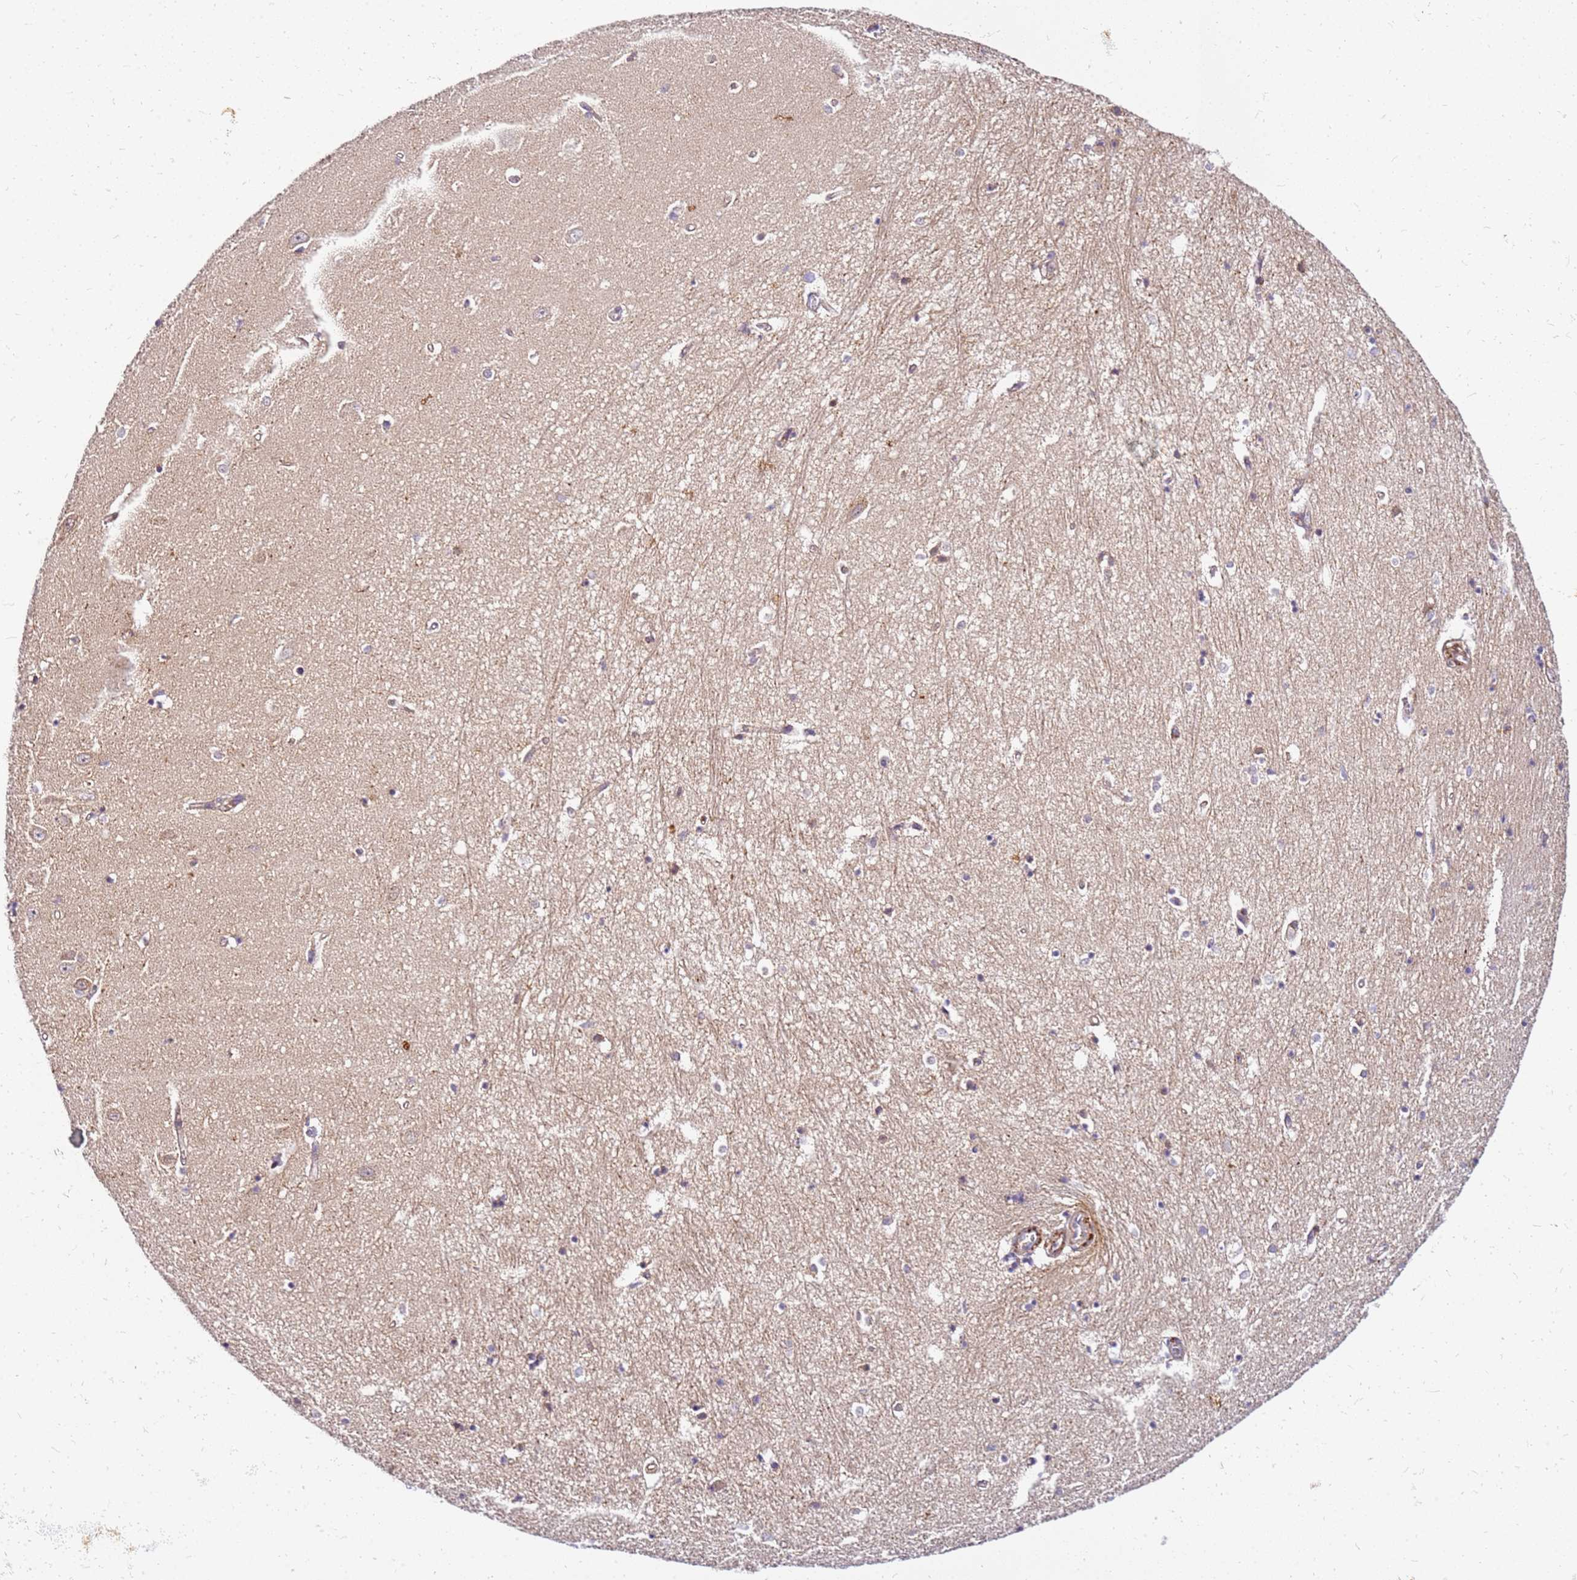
{"staining": {"intensity": "negative", "quantity": "none", "location": "none"}, "tissue": "hippocampus", "cell_type": "Glial cells", "image_type": "normal", "snomed": [{"axis": "morphology", "description": "Normal tissue, NOS"}, {"axis": "topography", "description": "Hippocampus"}], "caption": "Hippocampus stained for a protein using immunohistochemistry demonstrates no expression glial cells.", "gene": "PIH1D1", "patient": {"sex": "female", "age": 64}}